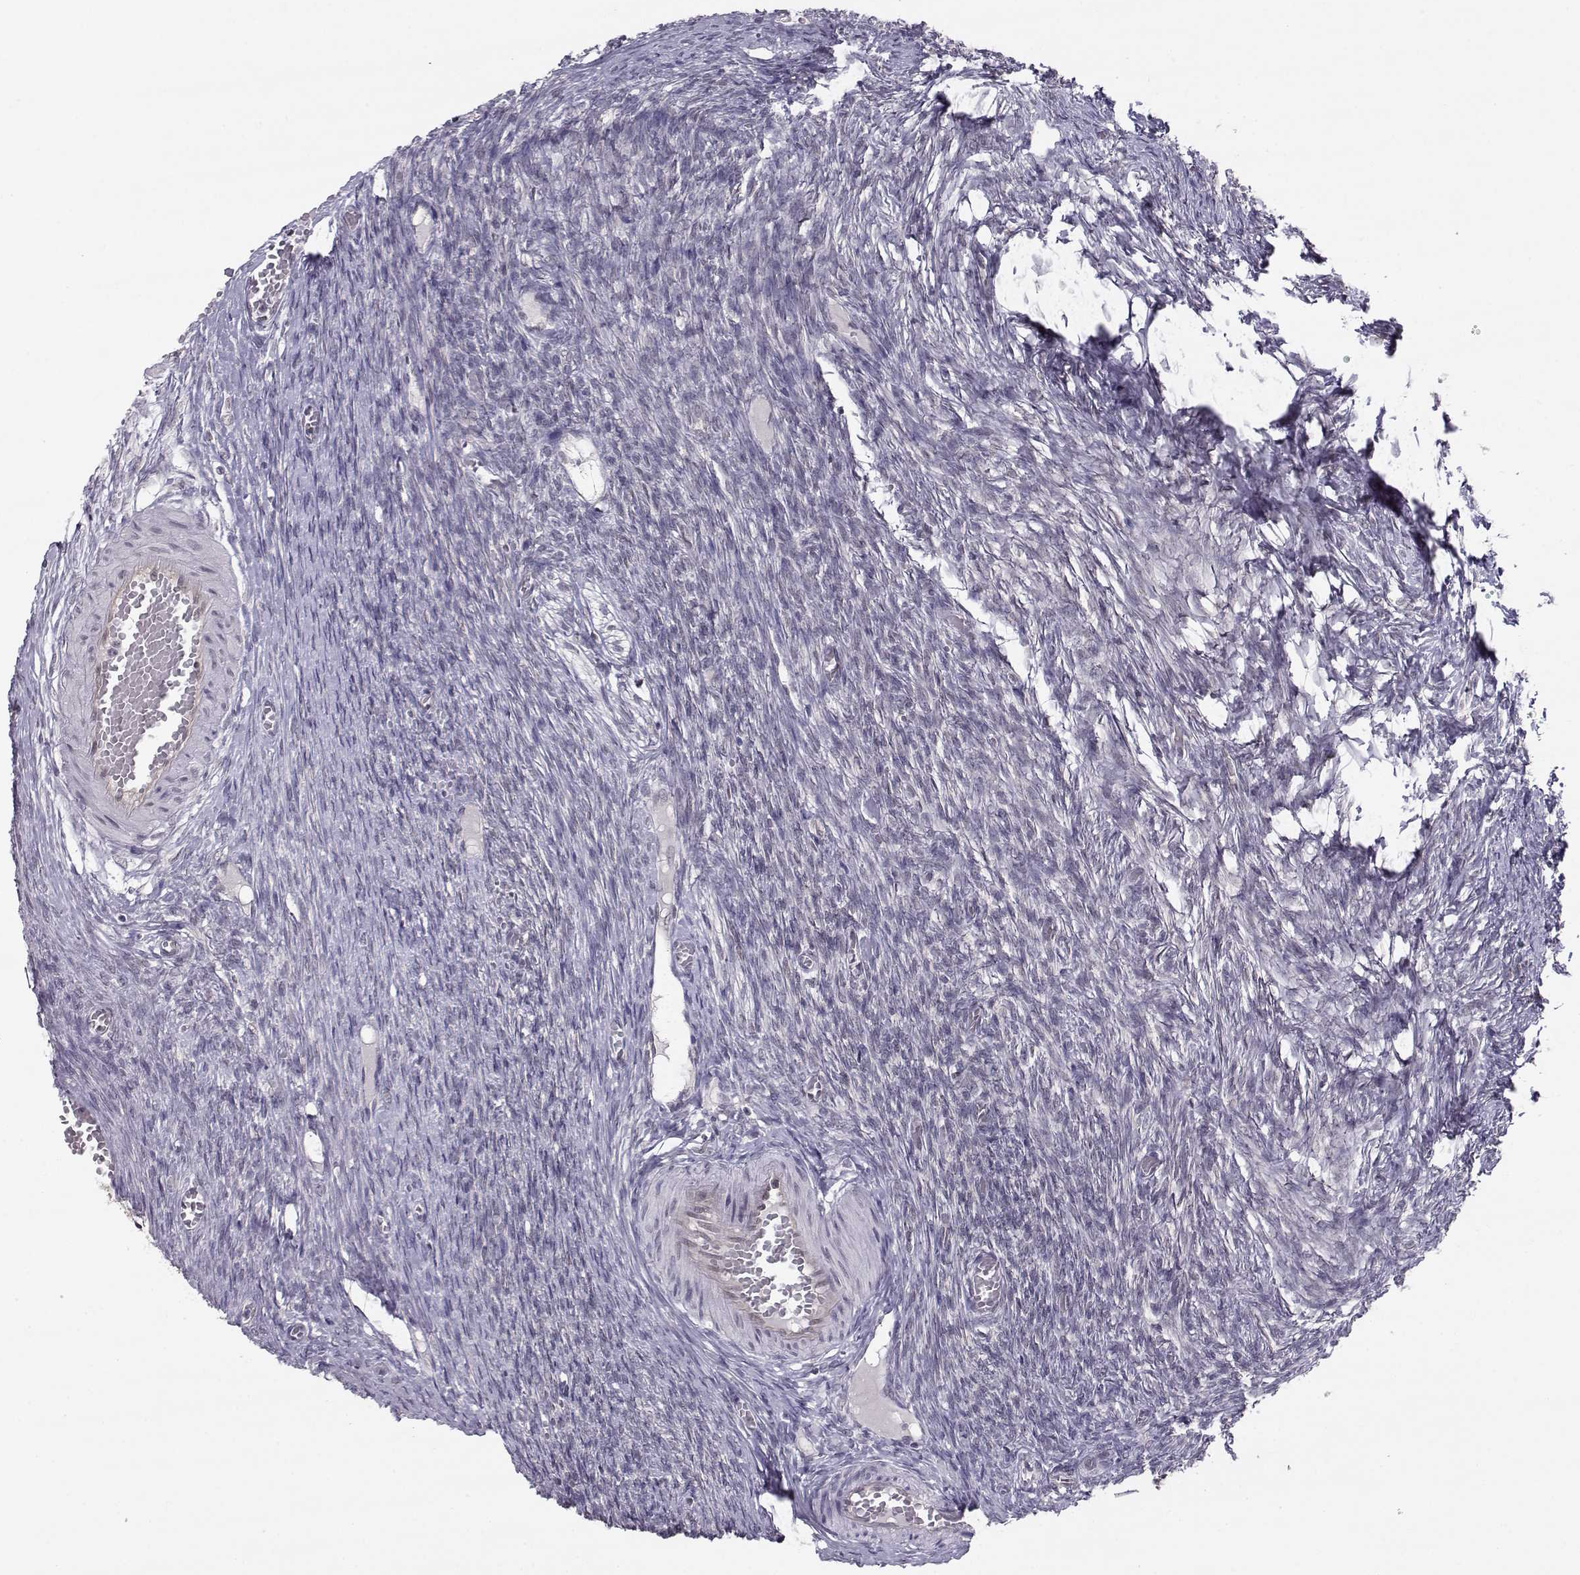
{"staining": {"intensity": "negative", "quantity": "none", "location": "none"}, "tissue": "ovary", "cell_type": "Ovarian stroma cells", "image_type": "normal", "snomed": [{"axis": "morphology", "description": "Normal tissue, NOS"}, {"axis": "topography", "description": "Ovary"}], "caption": "Ovary was stained to show a protein in brown. There is no significant positivity in ovarian stroma cells. (Stains: DAB (3,3'-diaminobenzidine) immunohistochemistry with hematoxylin counter stain, Microscopy: brightfield microscopy at high magnification).", "gene": "KIF13B", "patient": {"sex": "female", "age": 27}}